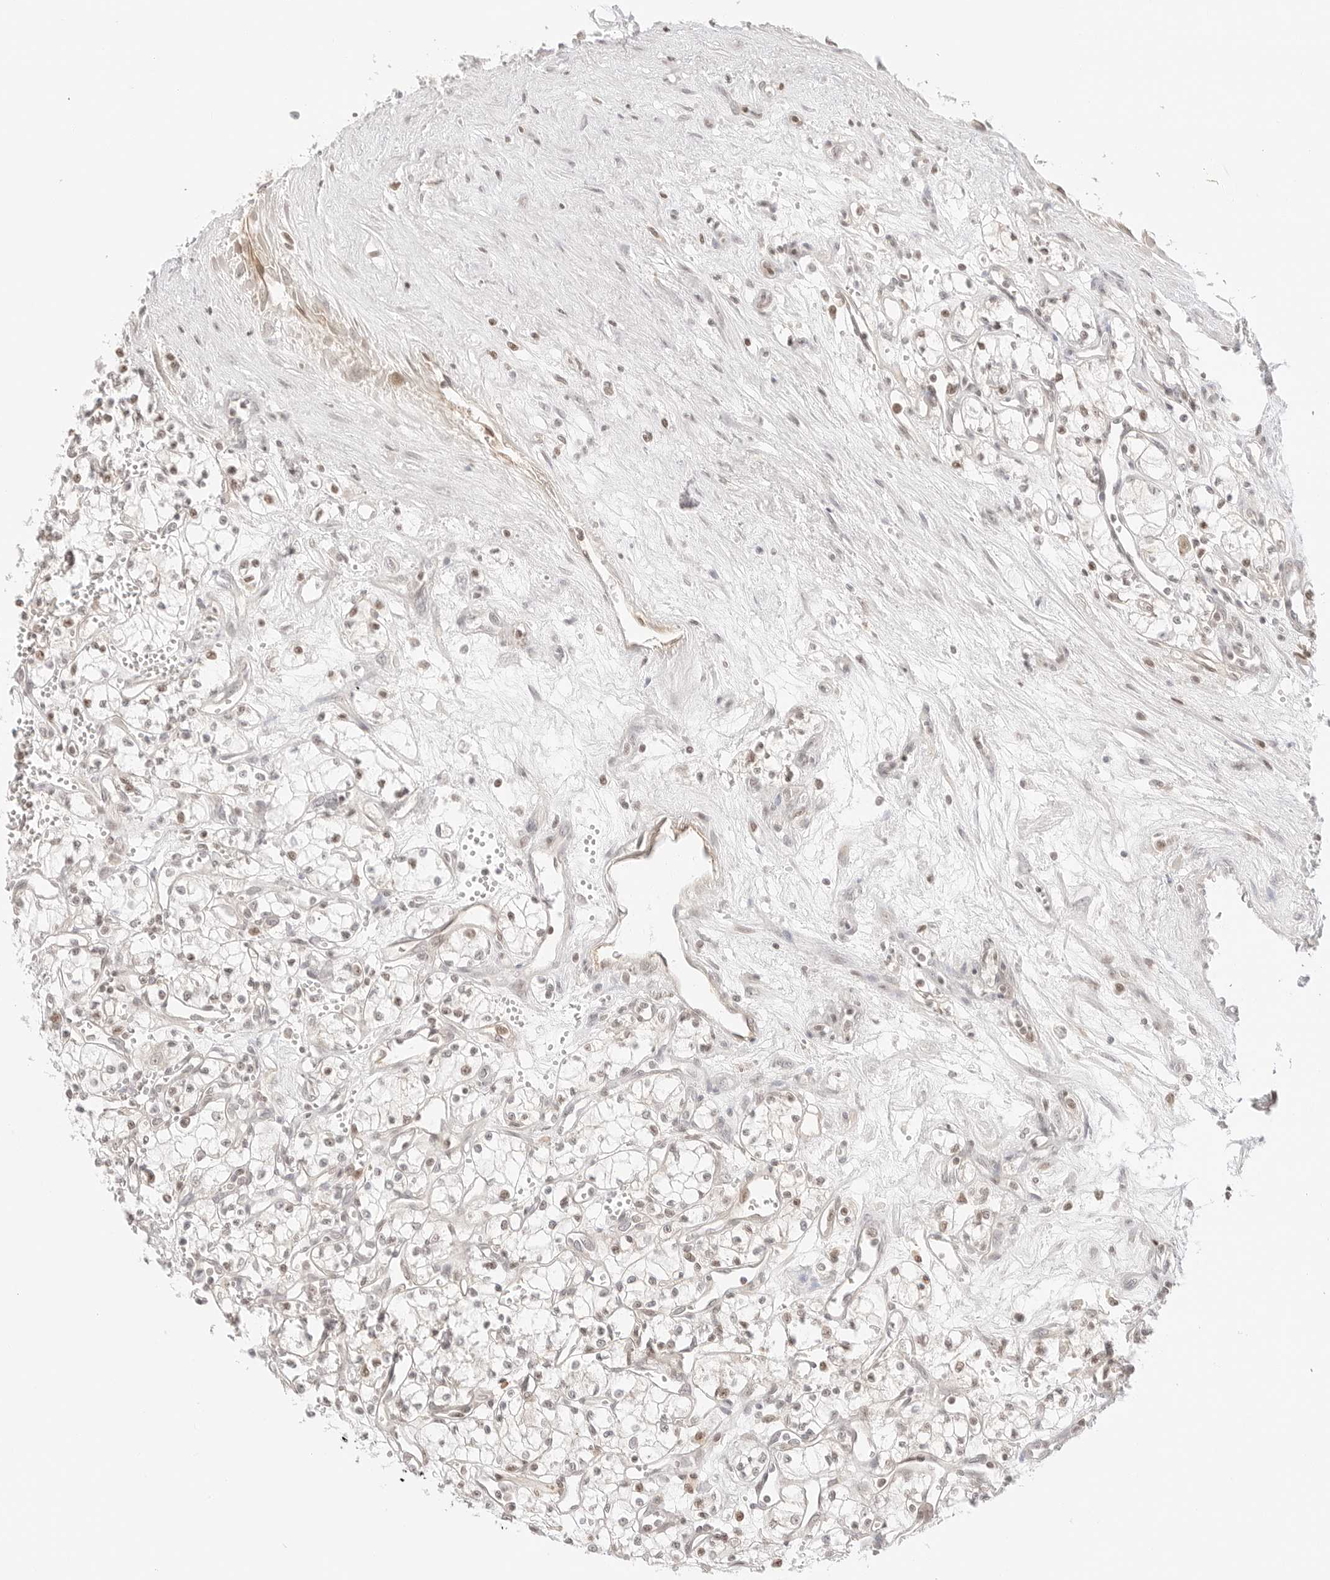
{"staining": {"intensity": "weak", "quantity": "<25%", "location": "nuclear"}, "tissue": "renal cancer", "cell_type": "Tumor cells", "image_type": "cancer", "snomed": [{"axis": "morphology", "description": "Adenocarcinoma, NOS"}, {"axis": "topography", "description": "Kidney"}], "caption": "This is an IHC photomicrograph of renal adenocarcinoma. There is no positivity in tumor cells.", "gene": "RPS6KL1", "patient": {"sex": "male", "age": 59}}